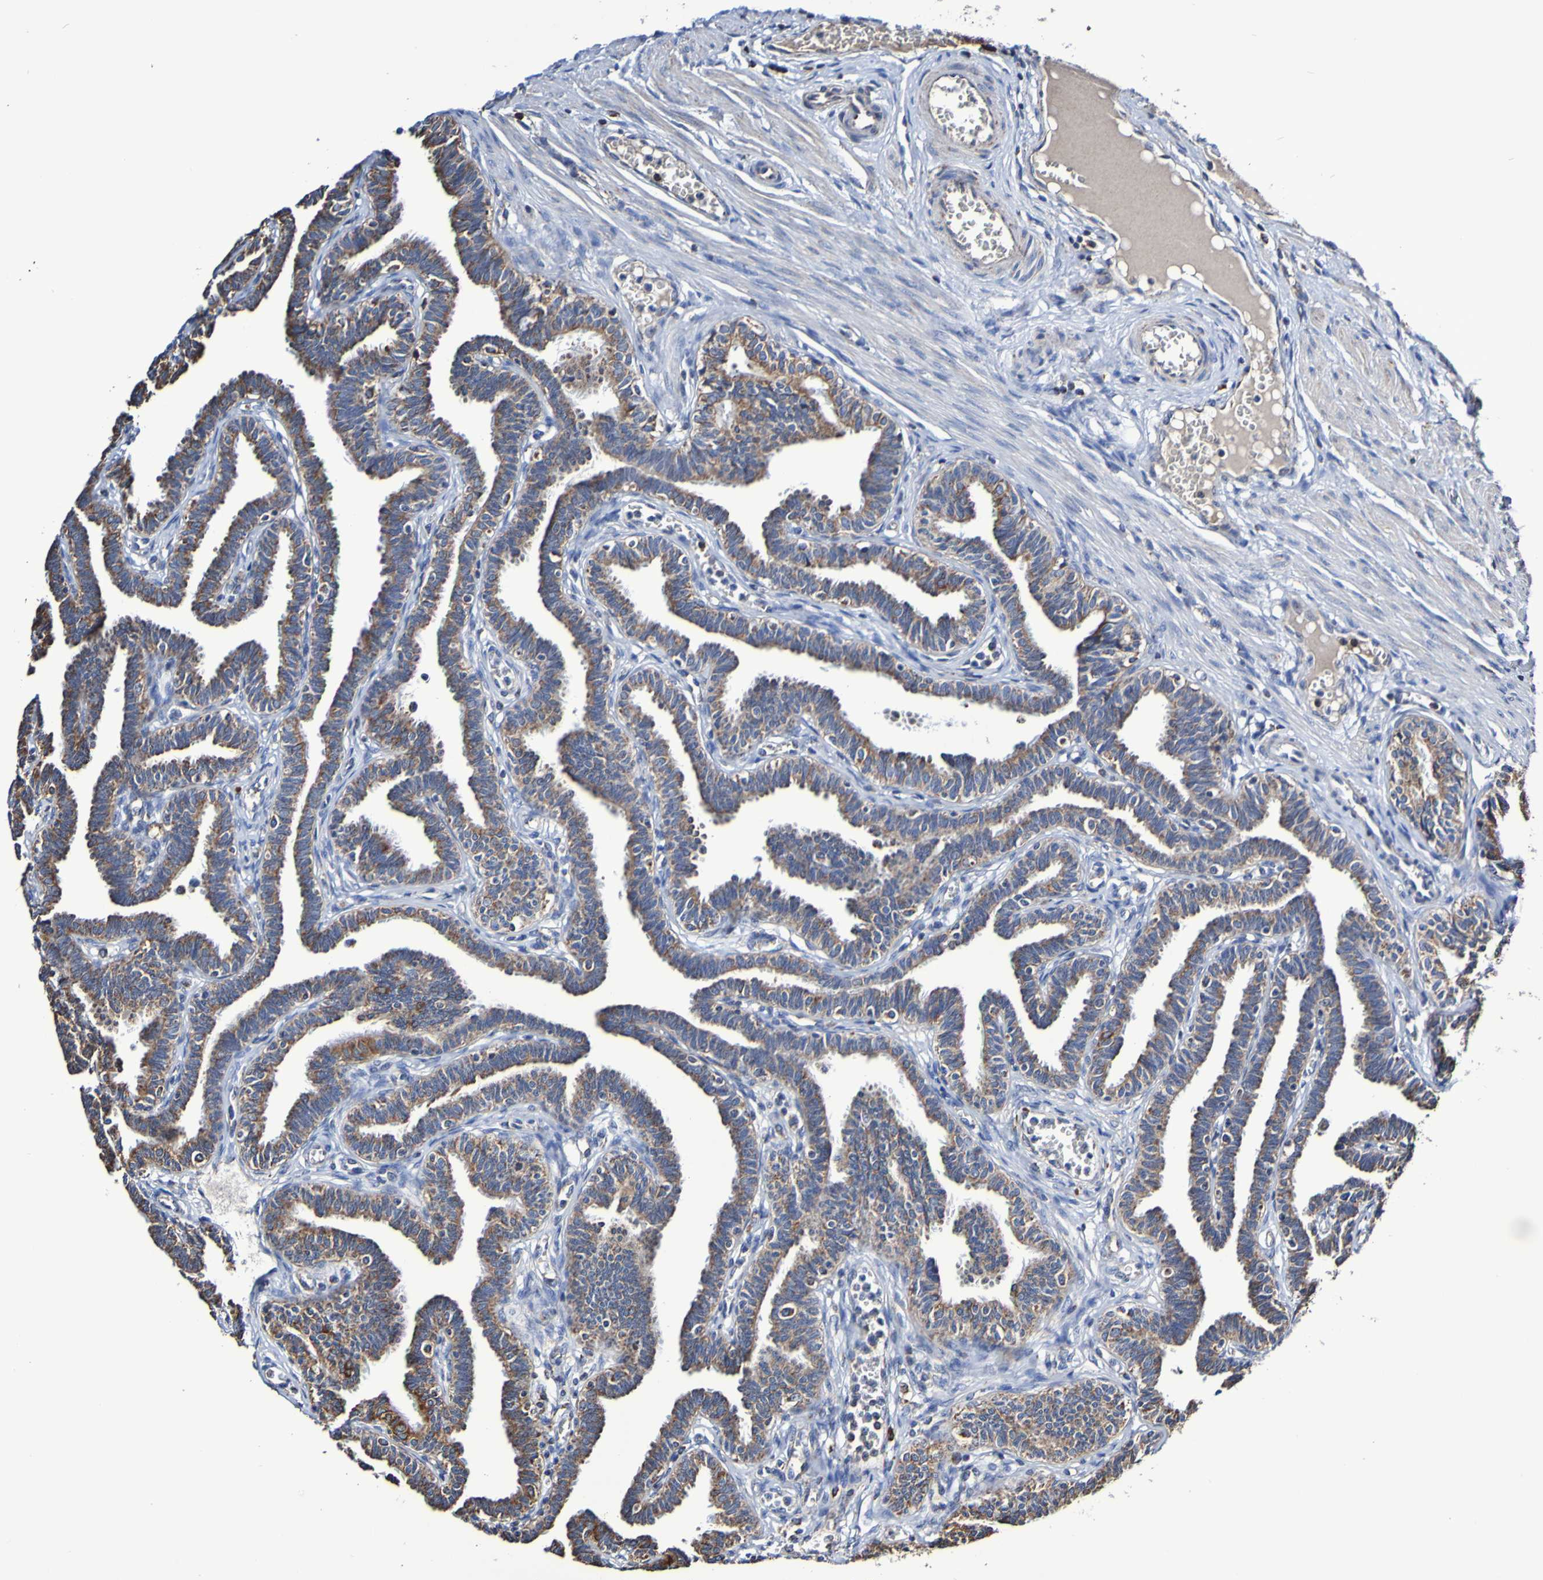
{"staining": {"intensity": "strong", "quantity": ">75%", "location": "cytoplasmic/membranous"}, "tissue": "fallopian tube", "cell_type": "Glandular cells", "image_type": "normal", "snomed": [{"axis": "morphology", "description": "Normal tissue, NOS"}, {"axis": "topography", "description": "Fallopian tube"}, {"axis": "topography", "description": "Ovary"}], "caption": "Protein expression analysis of benign fallopian tube reveals strong cytoplasmic/membranous expression in approximately >75% of glandular cells. Using DAB (brown) and hematoxylin (blue) stains, captured at high magnification using brightfield microscopy.", "gene": "IL18R1", "patient": {"sex": "female", "age": 23}}